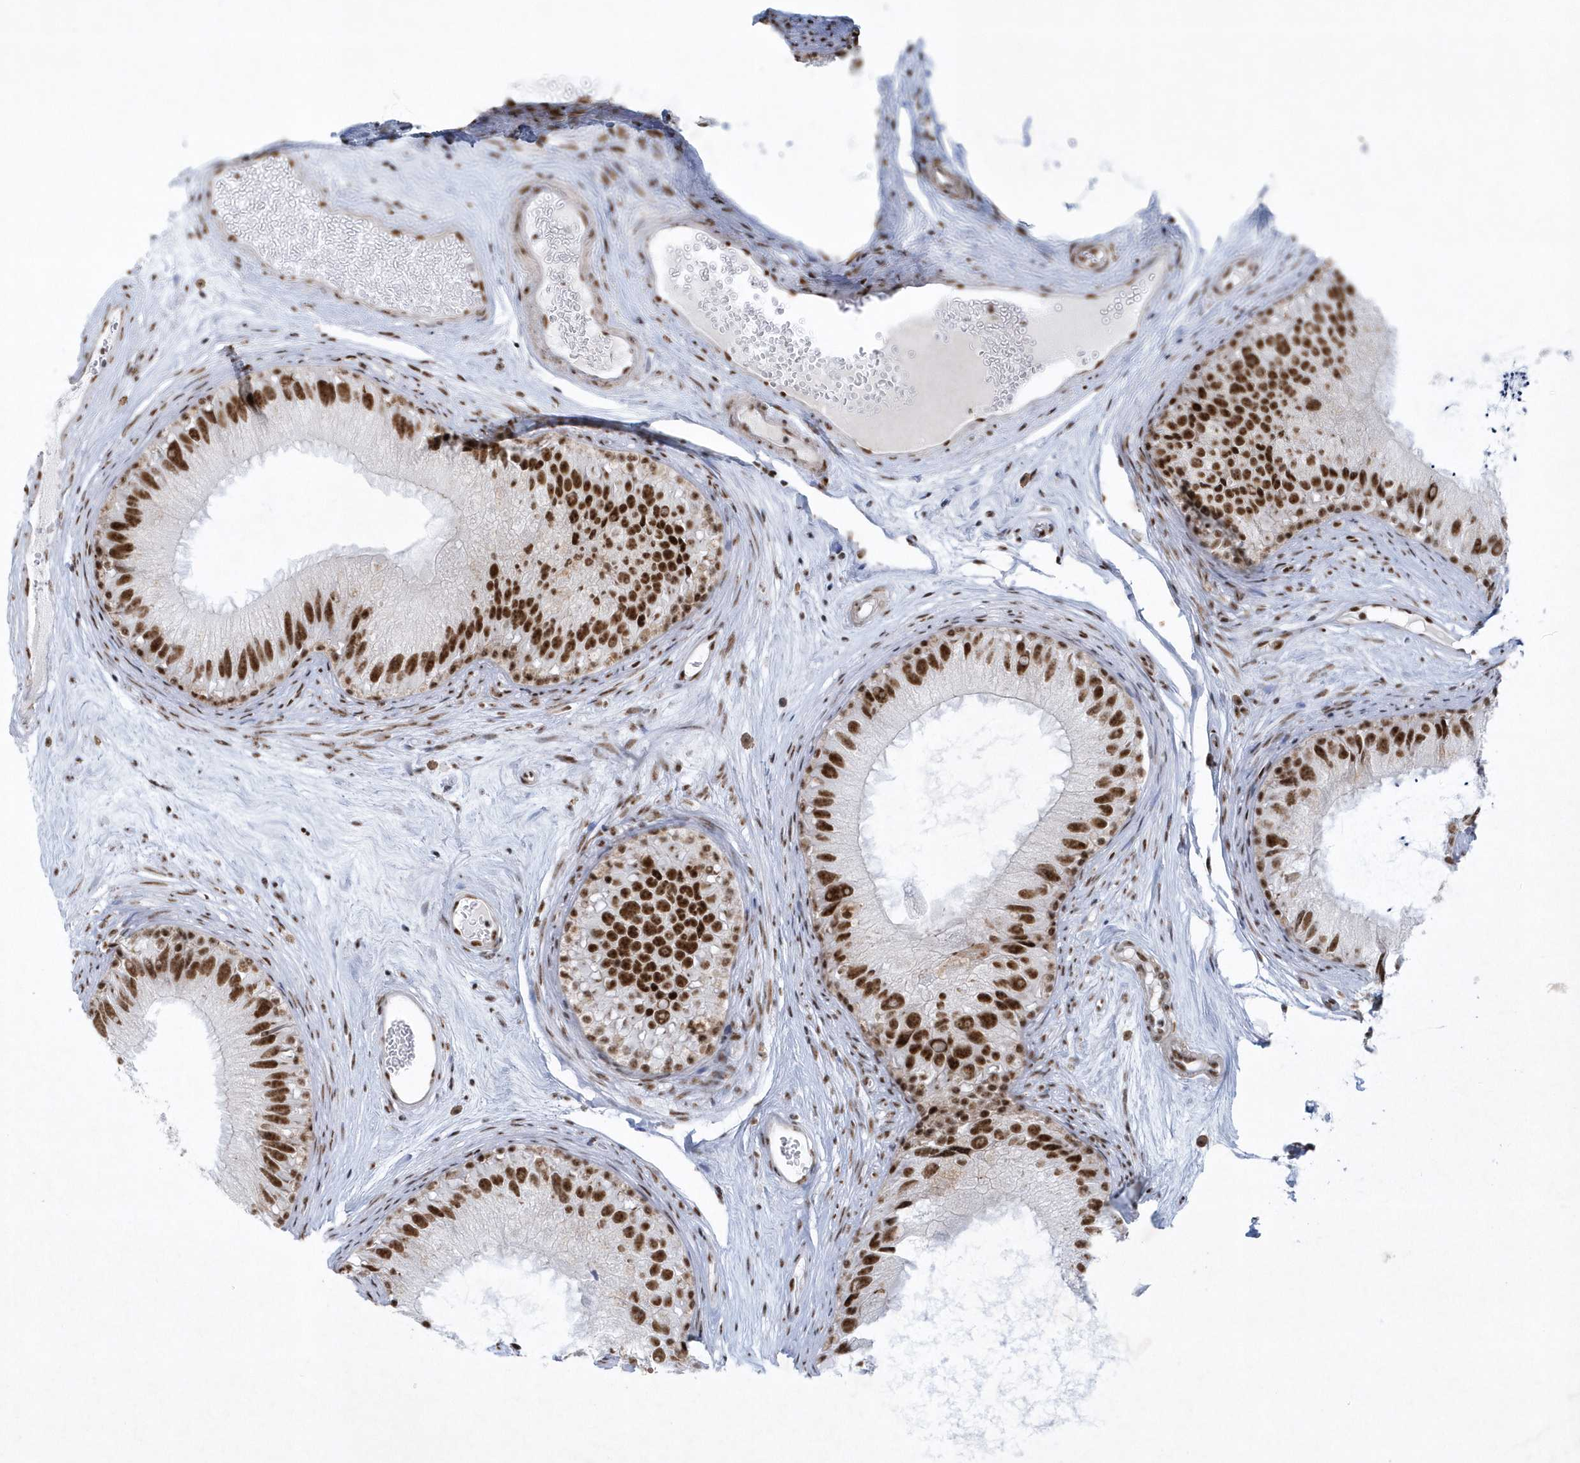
{"staining": {"intensity": "strong", "quantity": ">75%", "location": "nuclear"}, "tissue": "epididymis", "cell_type": "Glandular cells", "image_type": "normal", "snomed": [{"axis": "morphology", "description": "Normal tissue, NOS"}, {"axis": "topography", "description": "Epididymis"}], "caption": "The image reveals staining of benign epididymis, revealing strong nuclear protein positivity (brown color) within glandular cells. The staining is performed using DAB (3,3'-diaminobenzidine) brown chromogen to label protein expression. The nuclei are counter-stained blue using hematoxylin.", "gene": "DCLRE1A", "patient": {"sex": "male", "age": 77}}